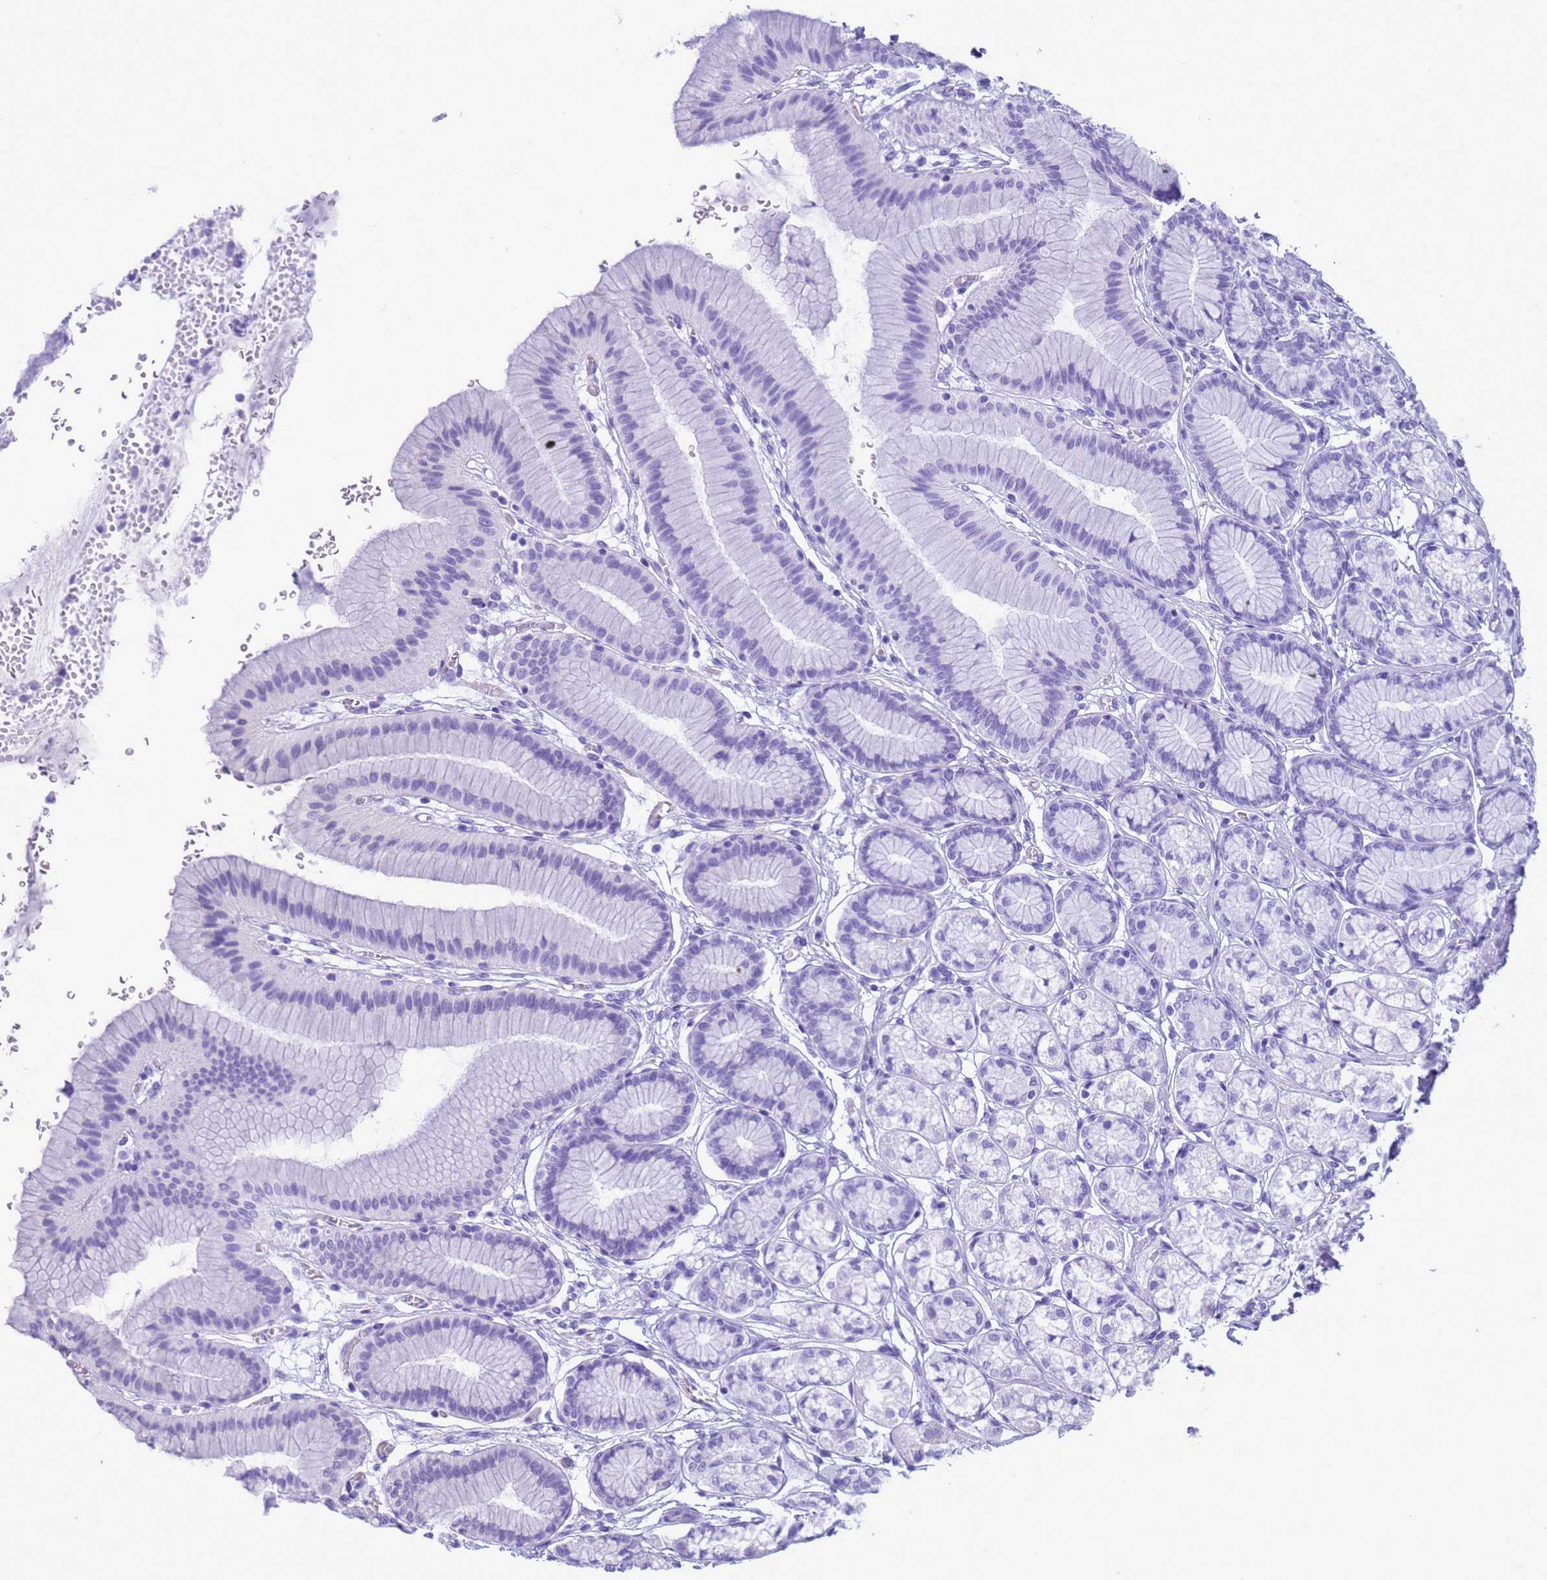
{"staining": {"intensity": "negative", "quantity": "none", "location": "none"}, "tissue": "stomach", "cell_type": "Glandular cells", "image_type": "normal", "snomed": [{"axis": "morphology", "description": "Normal tissue, NOS"}, {"axis": "morphology", "description": "Adenocarcinoma, NOS"}, {"axis": "morphology", "description": "Adenocarcinoma, High grade"}, {"axis": "topography", "description": "Stomach, upper"}, {"axis": "topography", "description": "Stomach"}], "caption": "Immunohistochemistry (IHC) photomicrograph of benign stomach: human stomach stained with DAB (3,3'-diaminobenzidine) reveals no significant protein positivity in glandular cells. (DAB (3,3'-diaminobenzidine) immunohistochemistry with hematoxylin counter stain).", "gene": "STATH", "patient": {"sex": "female", "age": 65}}